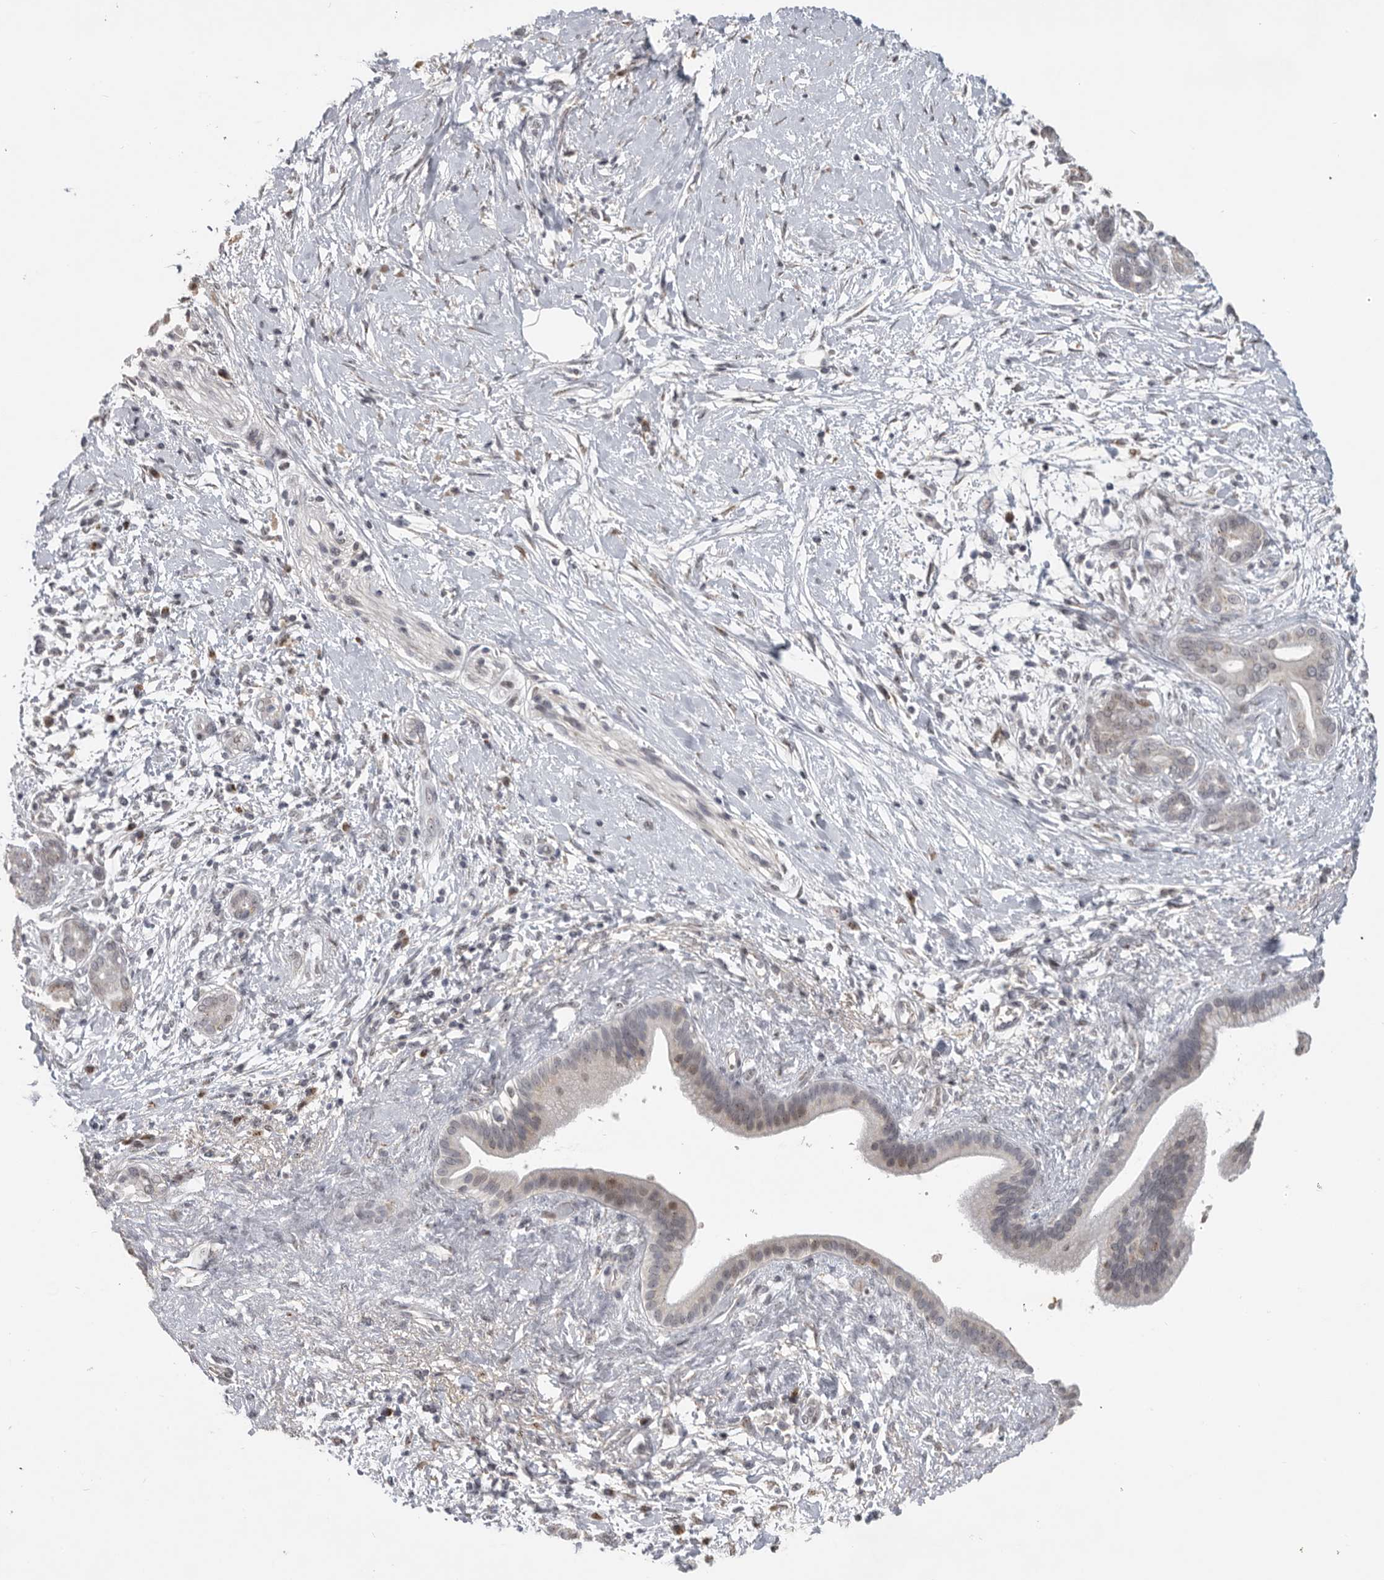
{"staining": {"intensity": "weak", "quantity": "<25%", "location": "nuclear"}, "tissue": "pancreatic cancer", "cell_type": "Tumor cells", "image_type": "cancer", "snomed": [{"axis": "morphology", "description": "Adenocarcinoma, NOS"}, {"axis": "topography", "description": "Pancreas"}], "caption": "This is an immunohistochemistry histopathology image of pancreatic cancer (adenocarcinoma). There is no expression in tumor cells.", "gene": "PCMTD1", "patient": {"sex": "male", "age": 58}}